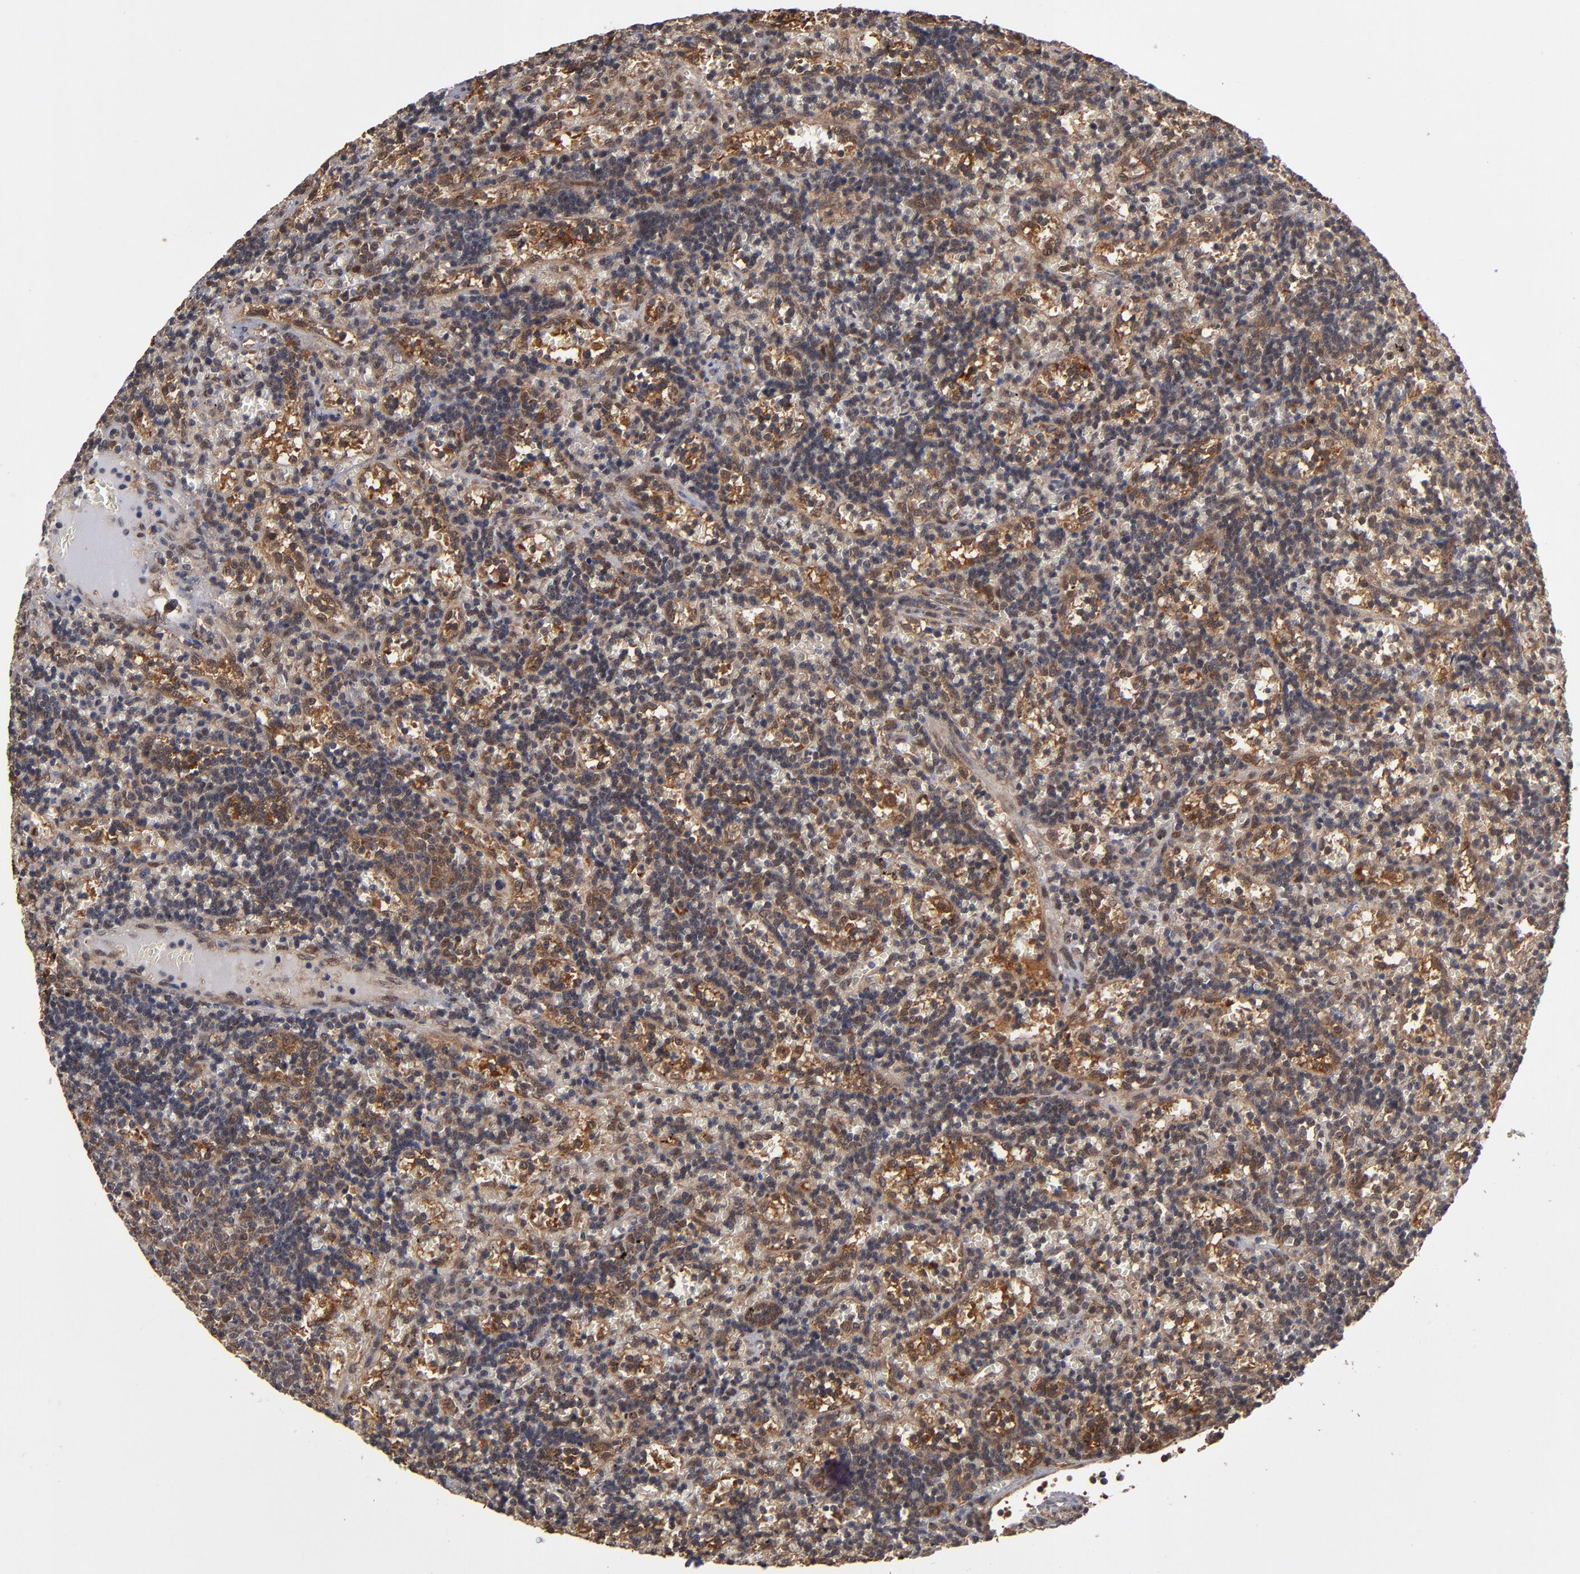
{"staining": {"intensity": "weak", "quantity": "<25%", "location": "nuclear"}, "tissue": "lymphoma", "cell_type": "Tumor cells", "image_type": "cancer", "snomed": [{"axis": "morphology", "description": "Malignant lymphoma, non-Hodgkin's type, Low grade"}, {"axis": "topography", "description": "Spleen"}], "caption": "Image shows no significant protein positivity in tumor cells of lymphoma.", "gene": "HUWE1", "patient": {"sex": "male", "age": 60}}